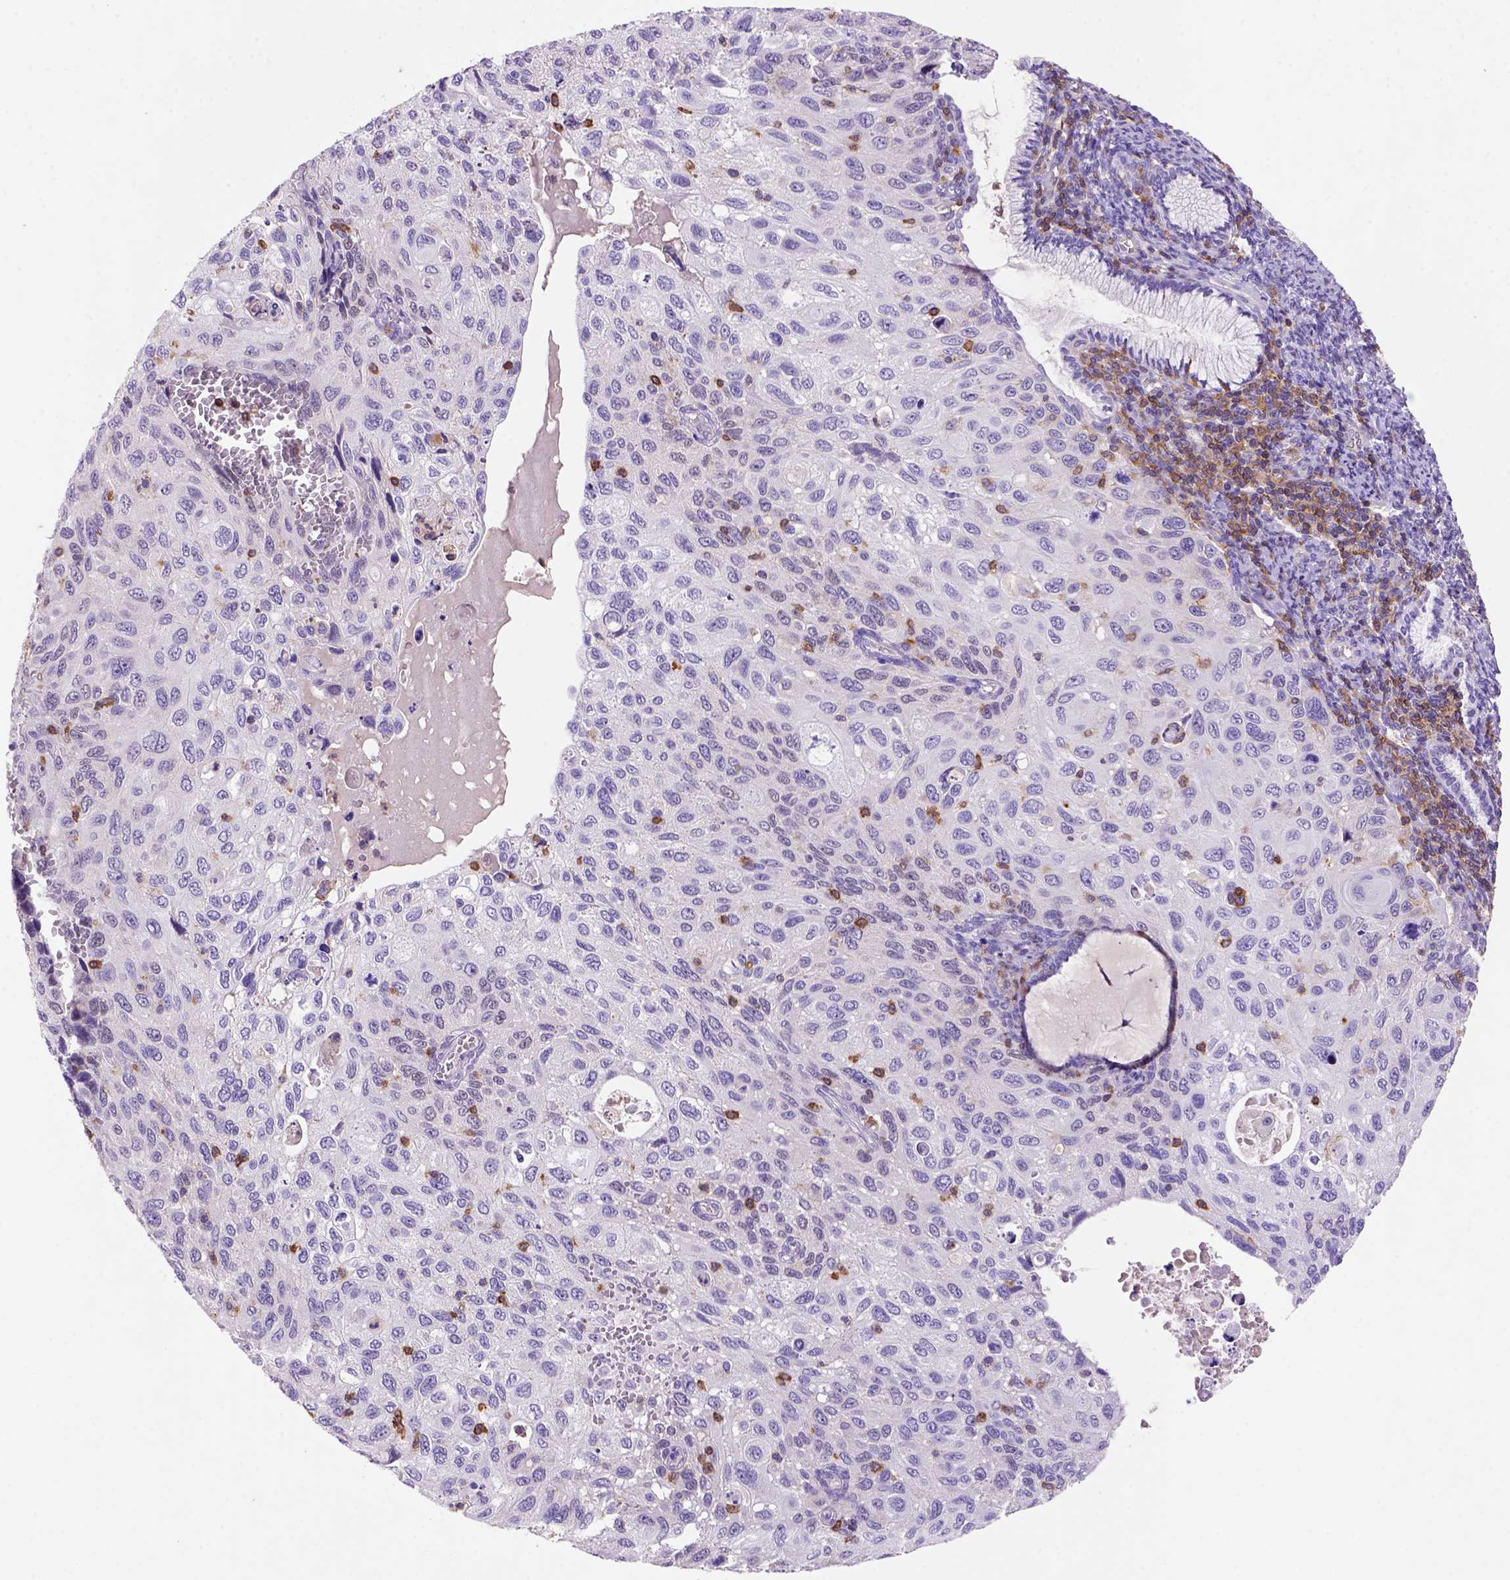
{"staining": {"intensity": "negative", "quantity": "none", "location": "none"}, "tissue": "cervical cancer", "cell_type": "Tumor cells", "image_type": "cancer", "snomed": [{"axis": "morphology", "description": "Squamous cell carcinoma, NOS"}, {"axis": "topography", "description": "Cervix"}], "caption": "Tumor cells show no significant protein staining in cervical squamous cell carcinoma.", "gene": "INPP5D", "patient": {"sex": "female", "age": 70}}